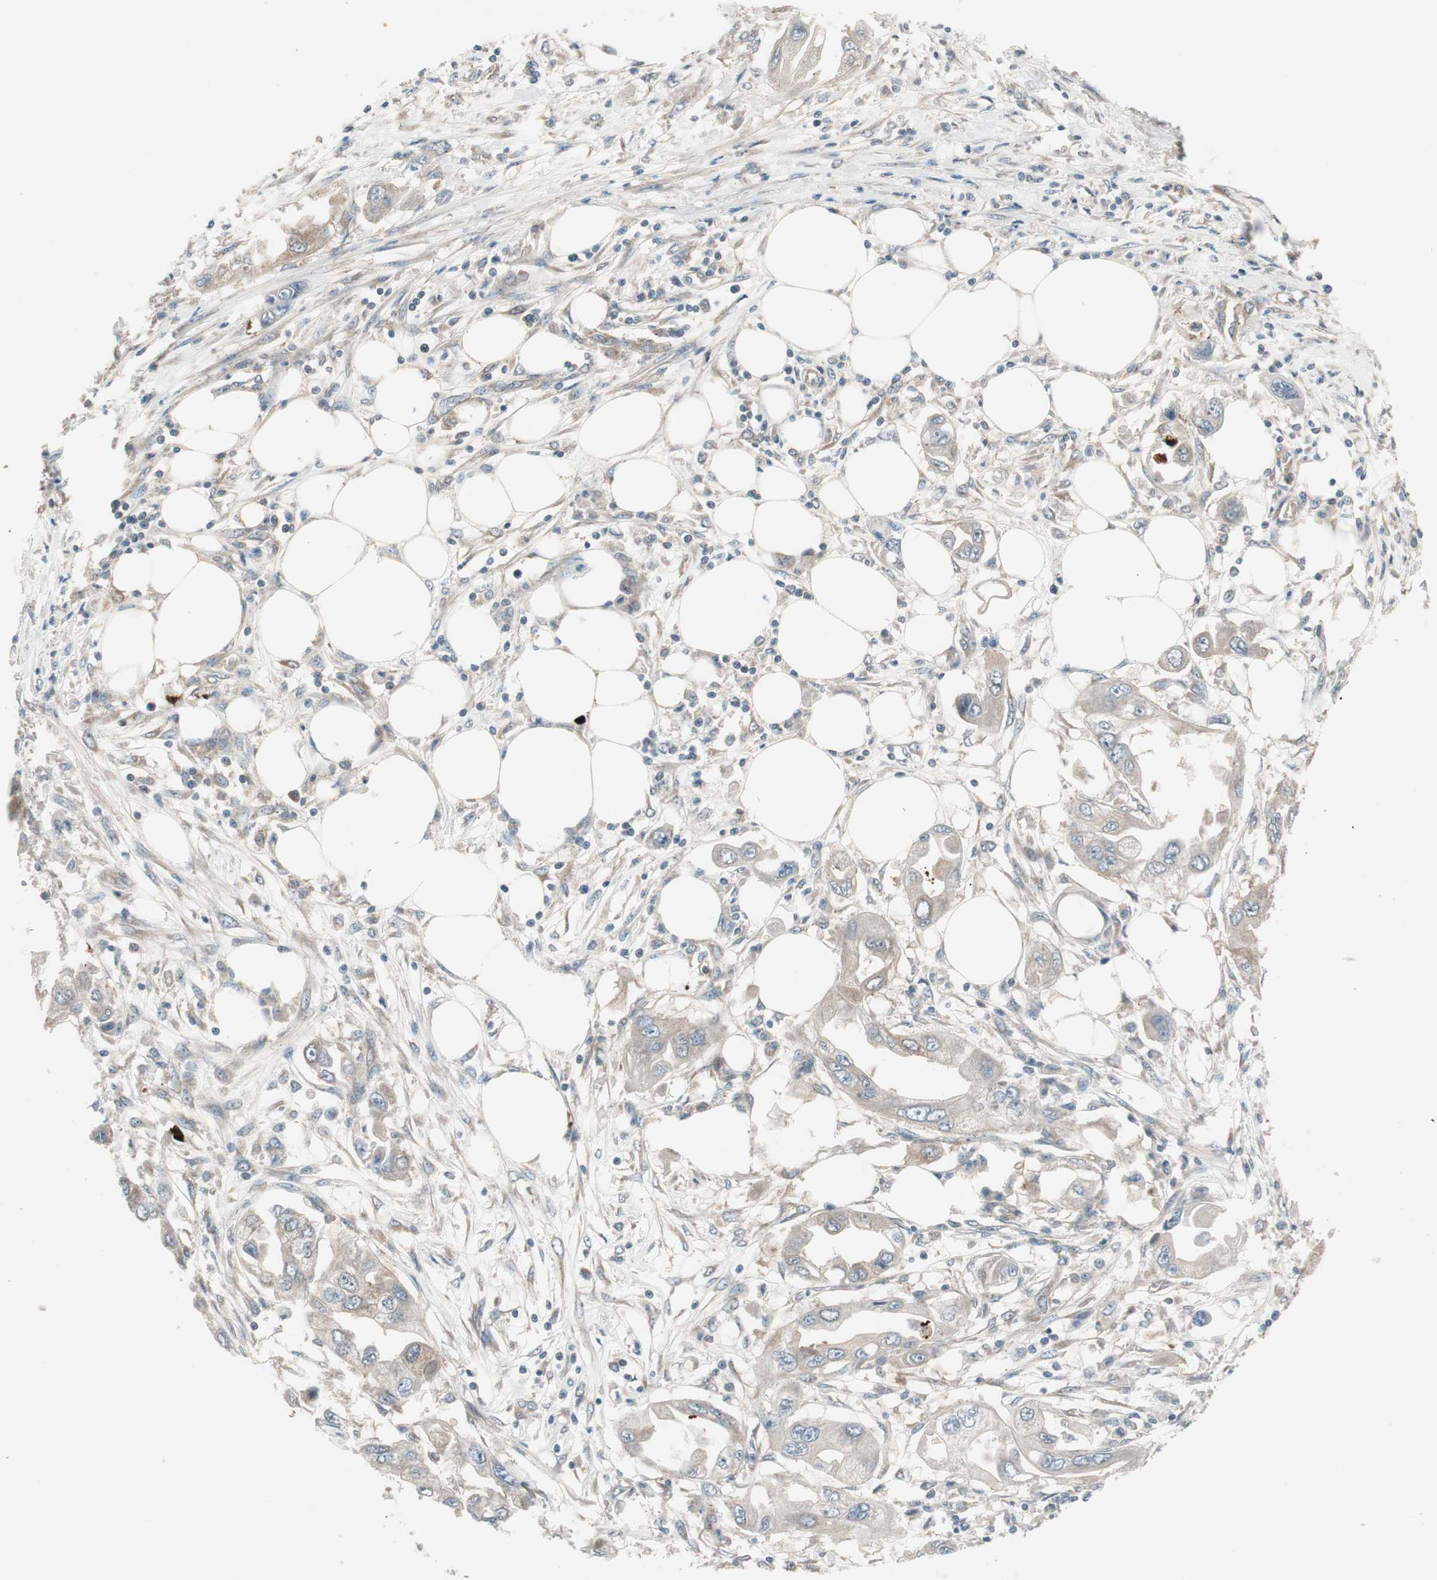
{"staining": {"intensity": "moderate", "quantity": ">75%", "location": "cytoplasmic/membranous,nuclear"}, "tissue": "endometrial cancer", "cell_type": "Tumor cells", "image_type": "cancer", "snomed": [{"axis": "morphology", "description": "Adenocarcinoma, NOS"}, {"axis": "topography", "description": "Endometrium"}], "caption": "Immunohistochemistry (IHC) micrograph of neoplastic tissue: endometrial cancer stained using immunohistochemistry (IHC) exhibits medium levels of moderate protein expression localized specifically in the cytoplasmic/membranous and nuclear of tumor cells, appearing as a cytoplasmic/membranous and nuclear brown color.", "gene": "PRKG2", "patient": {"sex": "female", "age": 67}}